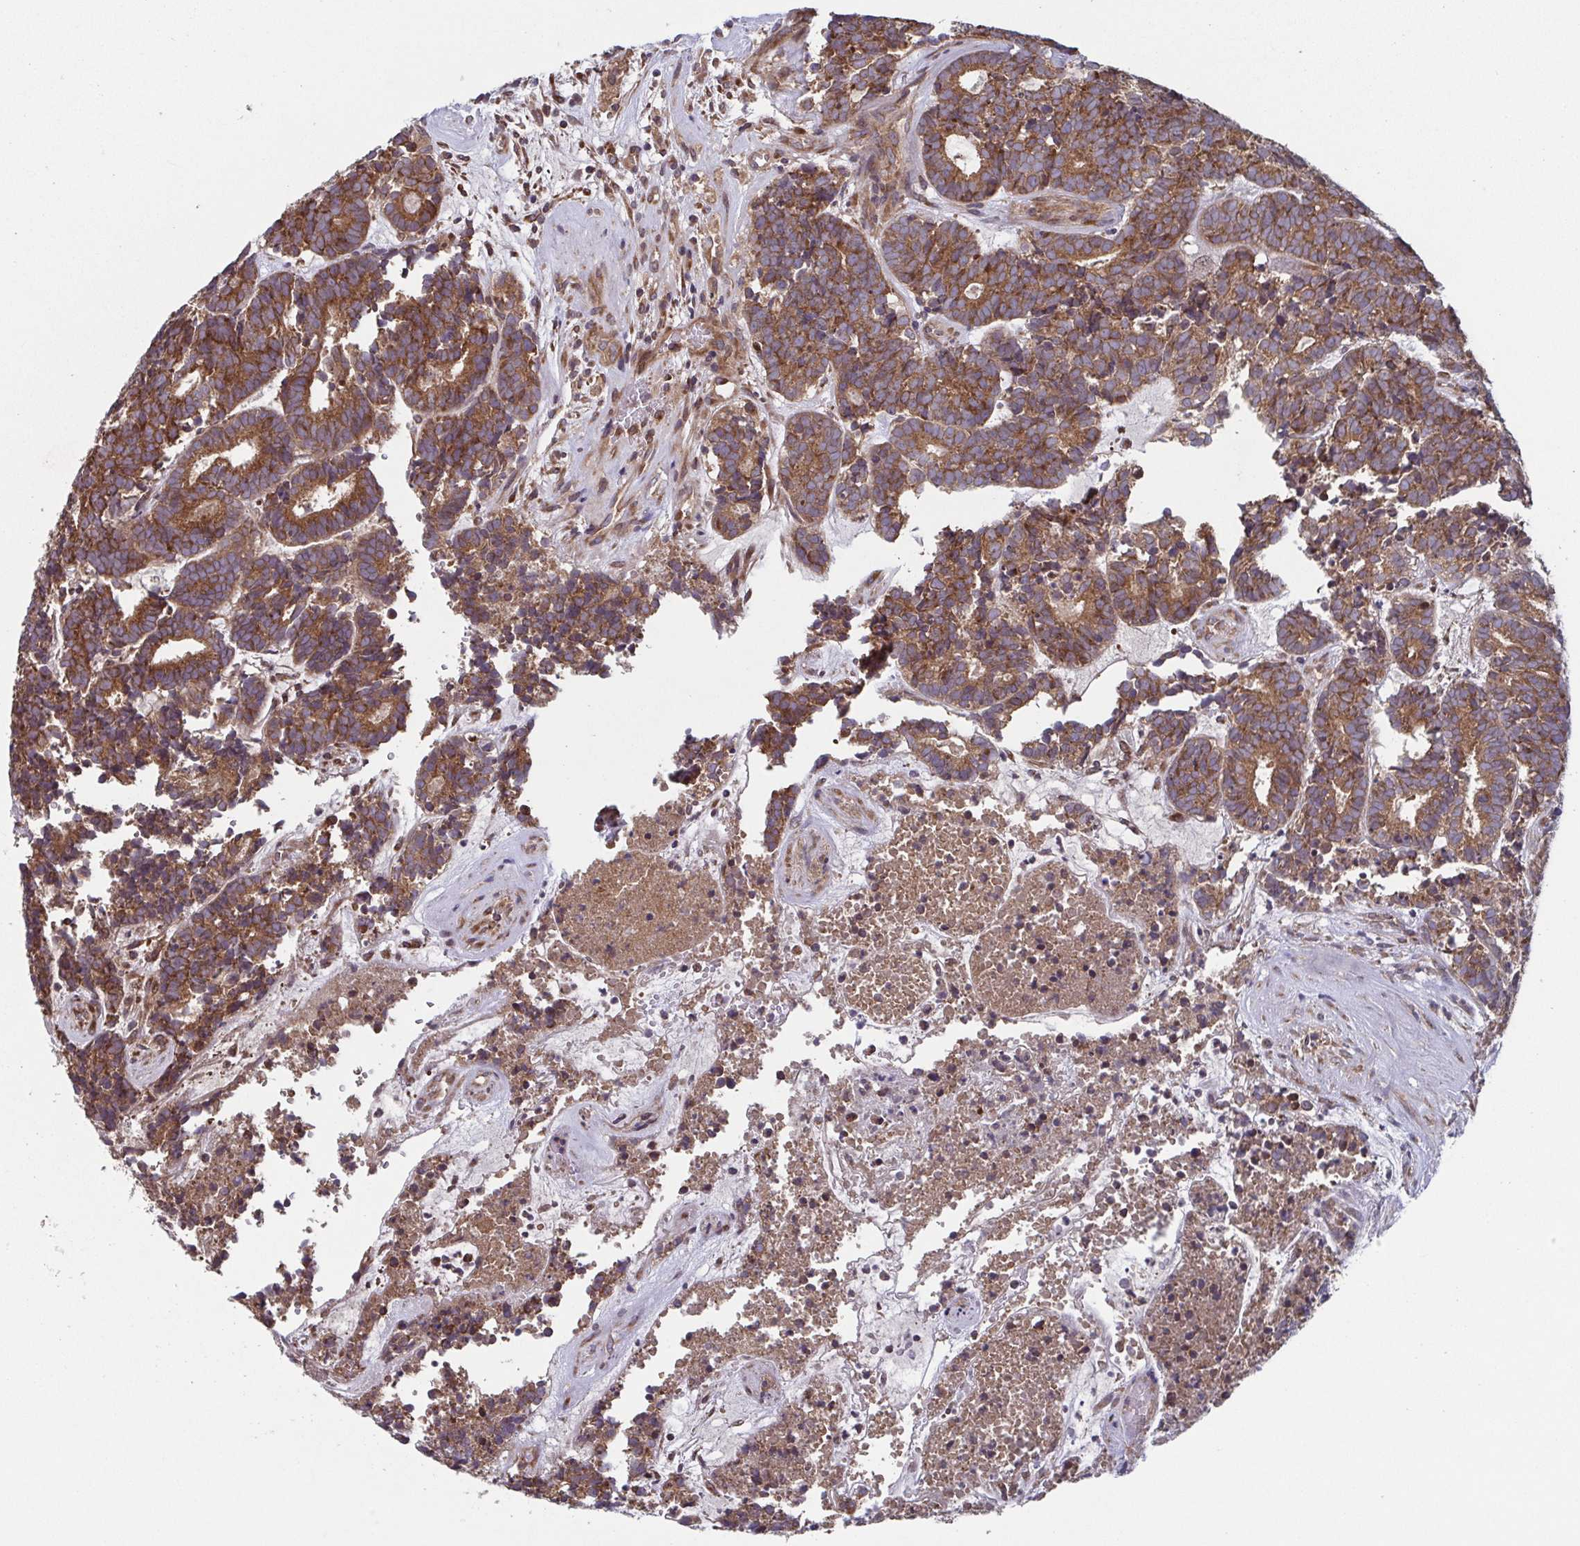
{"staining": {"intensity": "strong", "quantity": ">75%", "location": "cytoplasmic/membranous"}, "tissue": "head and neck cancer", "cell_type": "Tumor cells", "image_type": "cancer", "snomed": [{"axis": "morphology", "description": "Adenocarcinoma, NOS"}, {"axis": "topography", "description": "Head-Neck"}], "caption": "A high-resolution image shows immunohistochemistry (IHC) staining of head and neck cancer, which shows strong cytoplasmic/membranous positivity in about >75% of tumor cells. Immunohistochemistry stains the protein of interest in brown and the nuclei are stained blue.", "gene": "COPB1", "patient": {"sex": "female", "age": 81}}